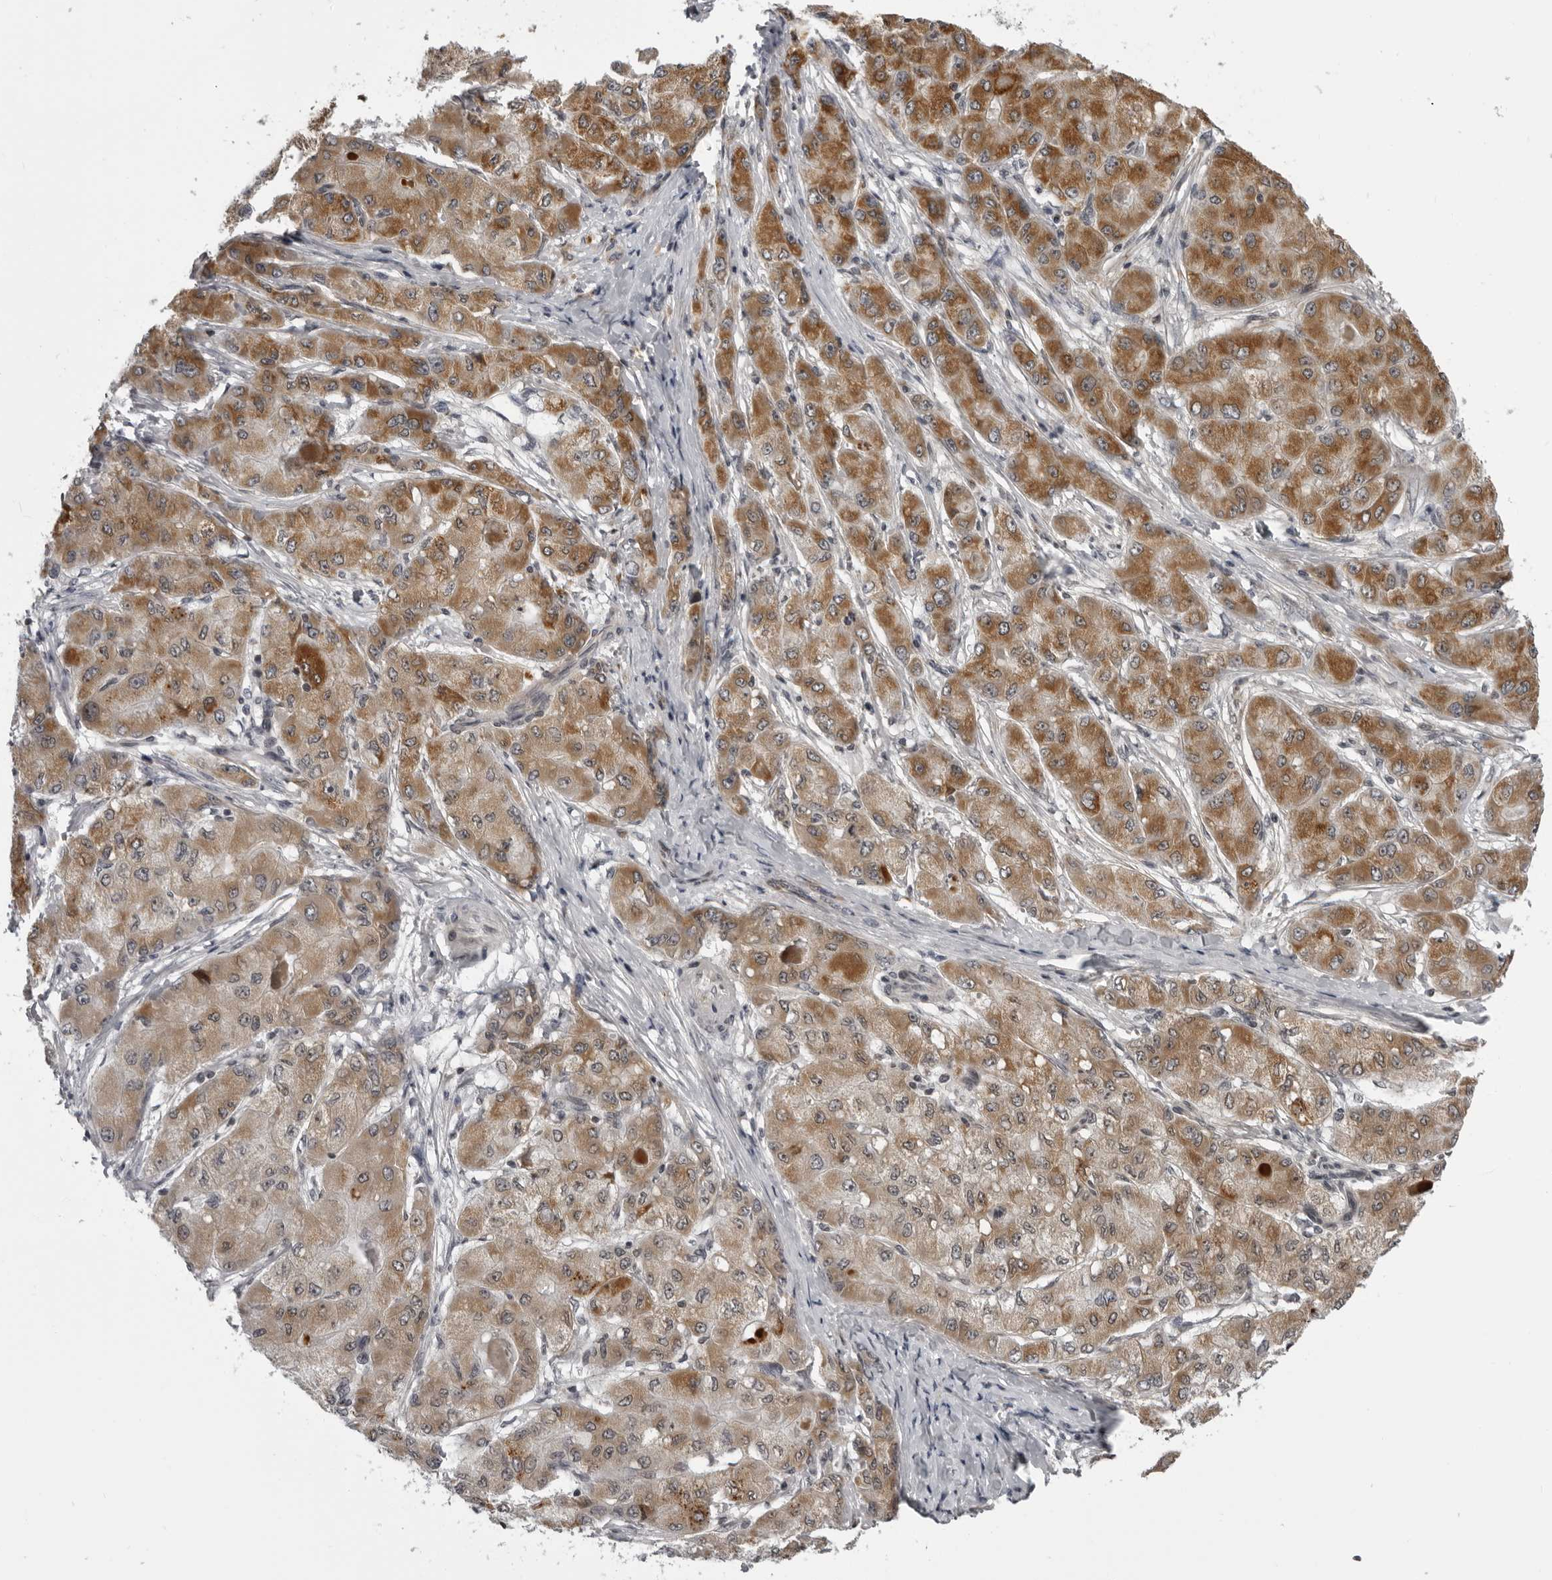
{"staining": {"intensity": "moderate", "quantity": ">75%", "location": "cytoplasmic/membranous"}, "tissue": "liver cancer", "cell_type": "Tumor cells", "image_type": "cancer", "snomed": [{"axis": "morphology", "description": "Carcinoma, Hepatocellular, NOS"}, {"axis": "topography", "description": "Liver"}], "caption": "The histopathology image reveals staining of hepatocellular carcinoma (liver), revealing moderate cytoplasmic/membranous protein staining (brown color) within tumor cells.", "gene": "RTCA", "patient": {"sex": "male", "age": 80}}